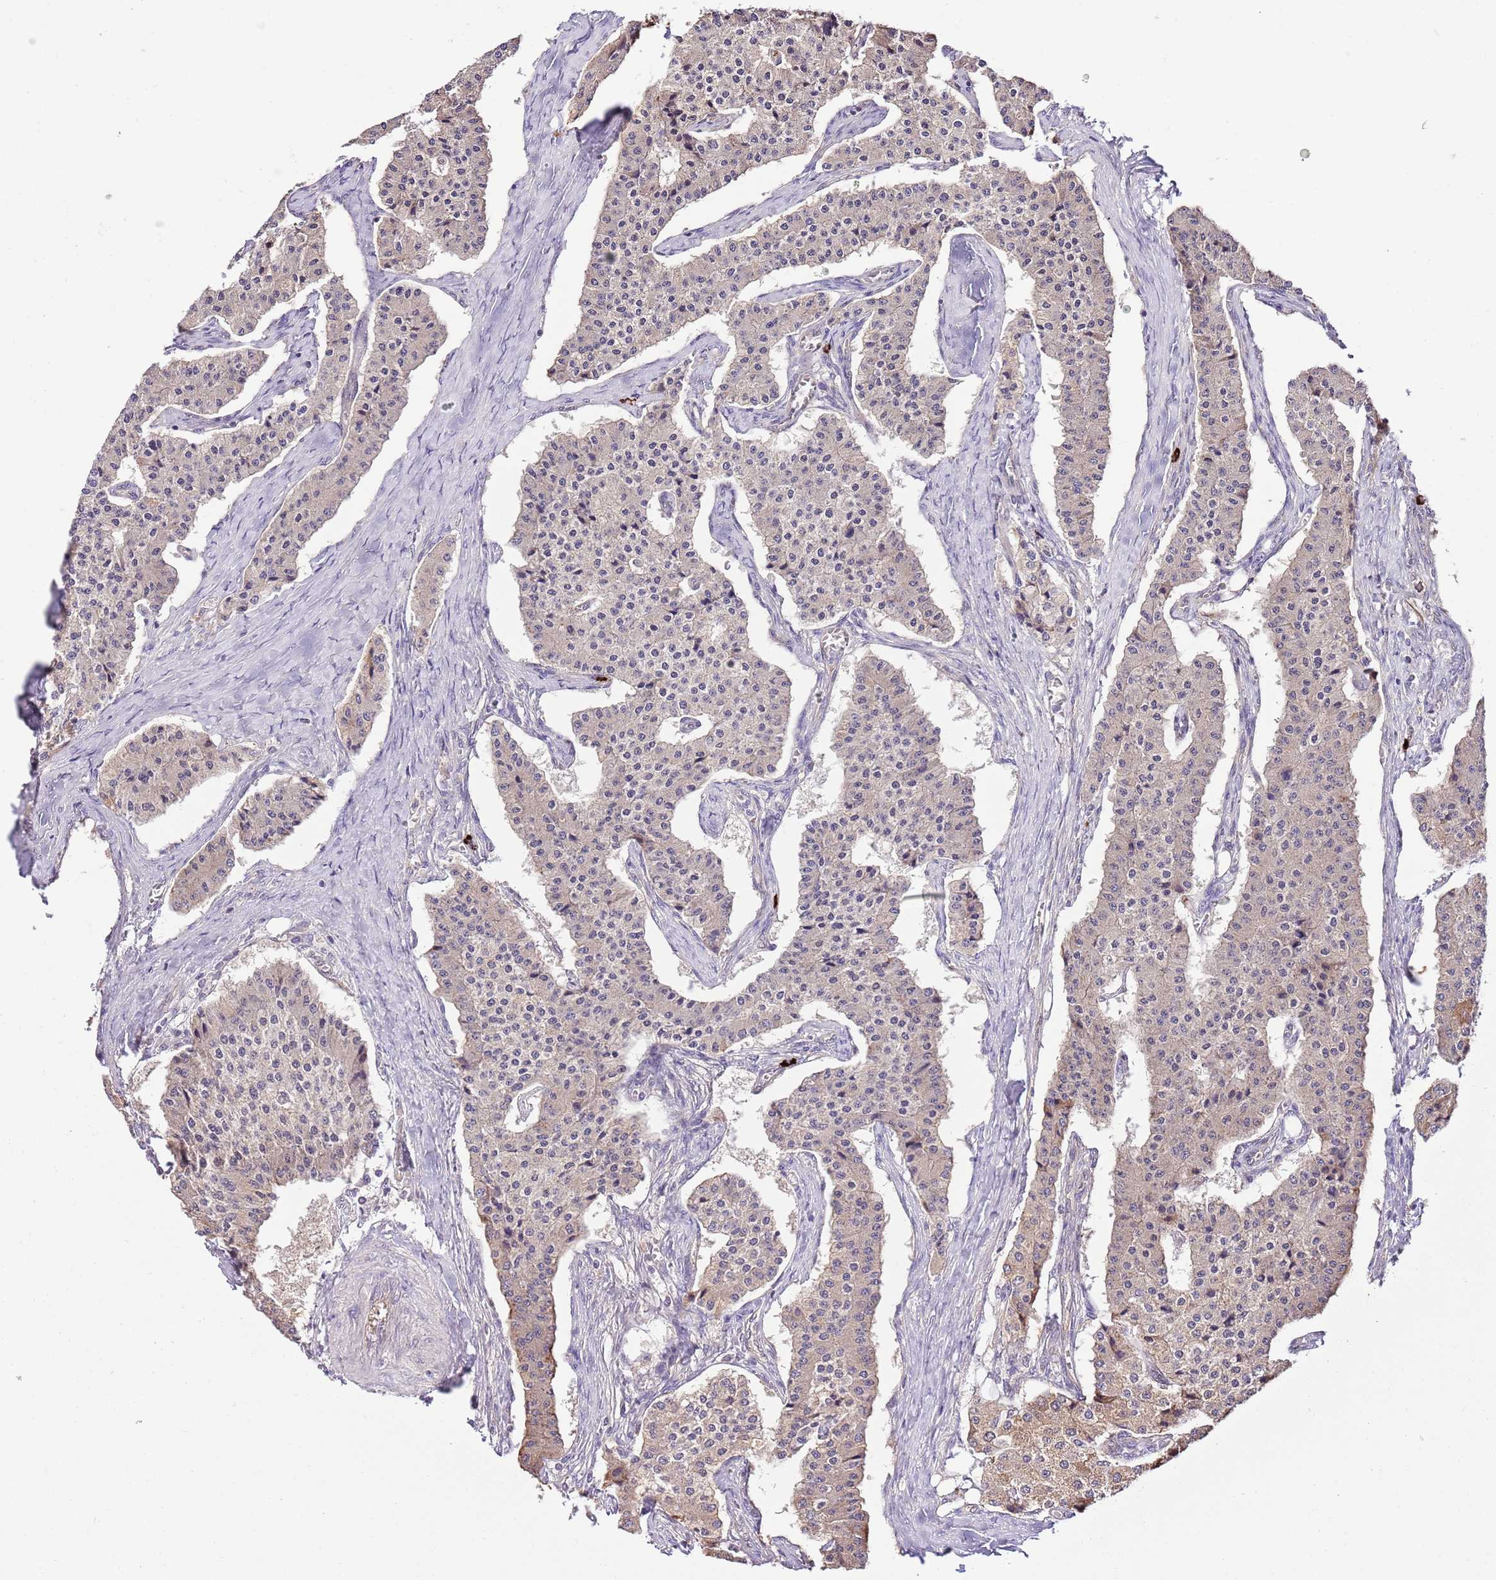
{"staining": {"intensity": "weak", "quantity": "25%-75%", "location": "cytoplasmic/membranous"}, "tissue": "carcinoid", "cell_type": "Tumor cells", "image_type": "cancer", "snomed": [{"axis": "morphology", "description": "Carcinoid, malignant, NOS"}, {"axis": "topography", "description": "Colon"}], "caption": "Immunohistochemistry of carcinoid displays low levels of weak cytoplasmic/membranous staining in approximately 25%-75% of tumor cells.", "gene": "DONSON", "patient": {"sex": "female", "age": 52}}